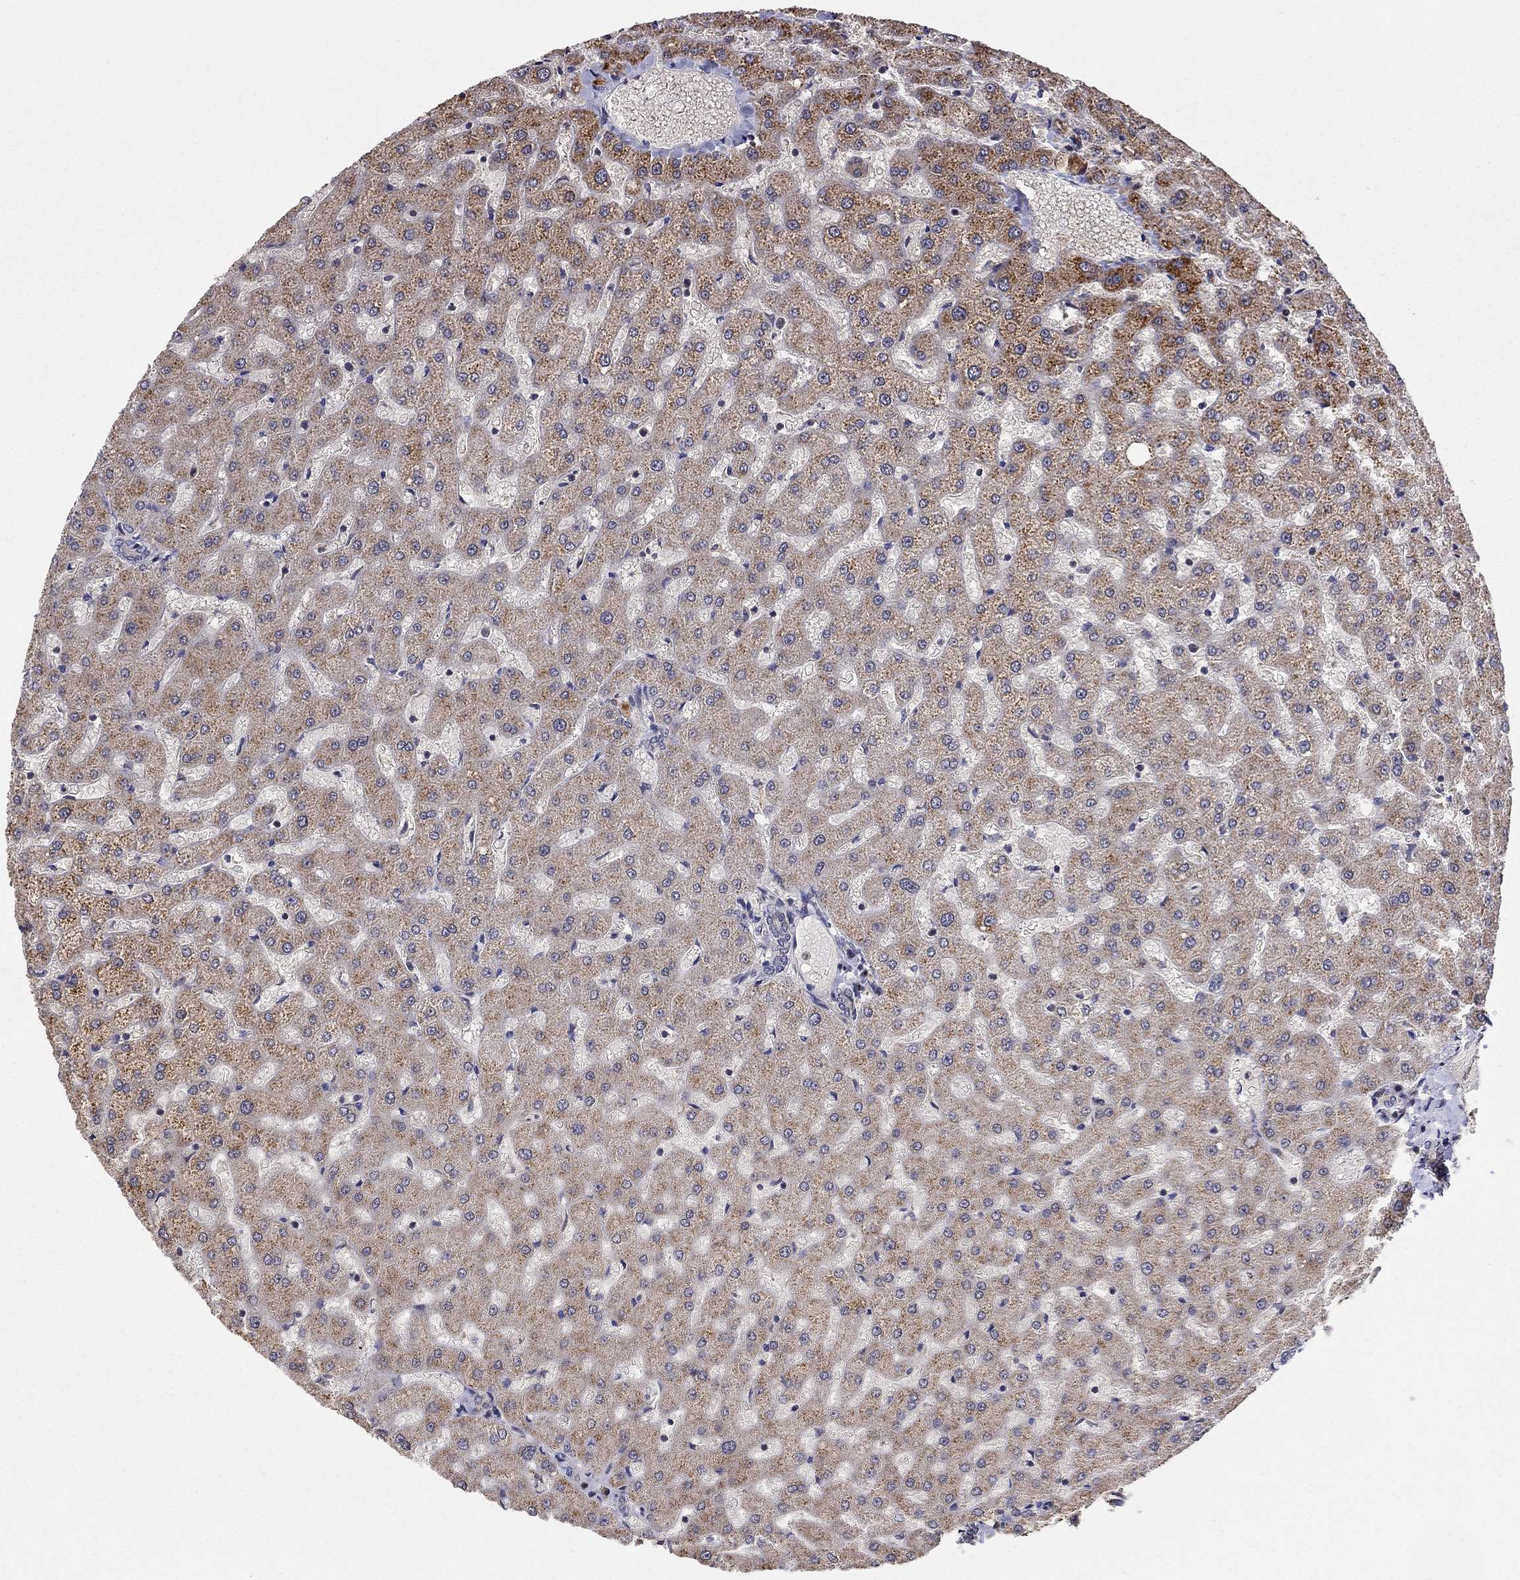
{"staining": {"intensity": "negative", "quantity": "none", "location": "none"}, "tissue": "liver", "cell_type": "Cholangiocytes", "image_type": "normal", "snomed": [{"axis": "morphology", "description": "Normal tissue, NOS"}, {"axis": "topography", "description": "Liver"}], "caption": "High power microscopy histopathology image of an immunohistochemistry photomicrograph of unremarkable liver, revealing no significant positivity in cholangiocytes. (DAB (3,3'-diaminobenzidine) immunohistochemistry (IHC), high magnification).", "gene": "LPCAT4", "patient": {"sex": "female", "age": 50}}